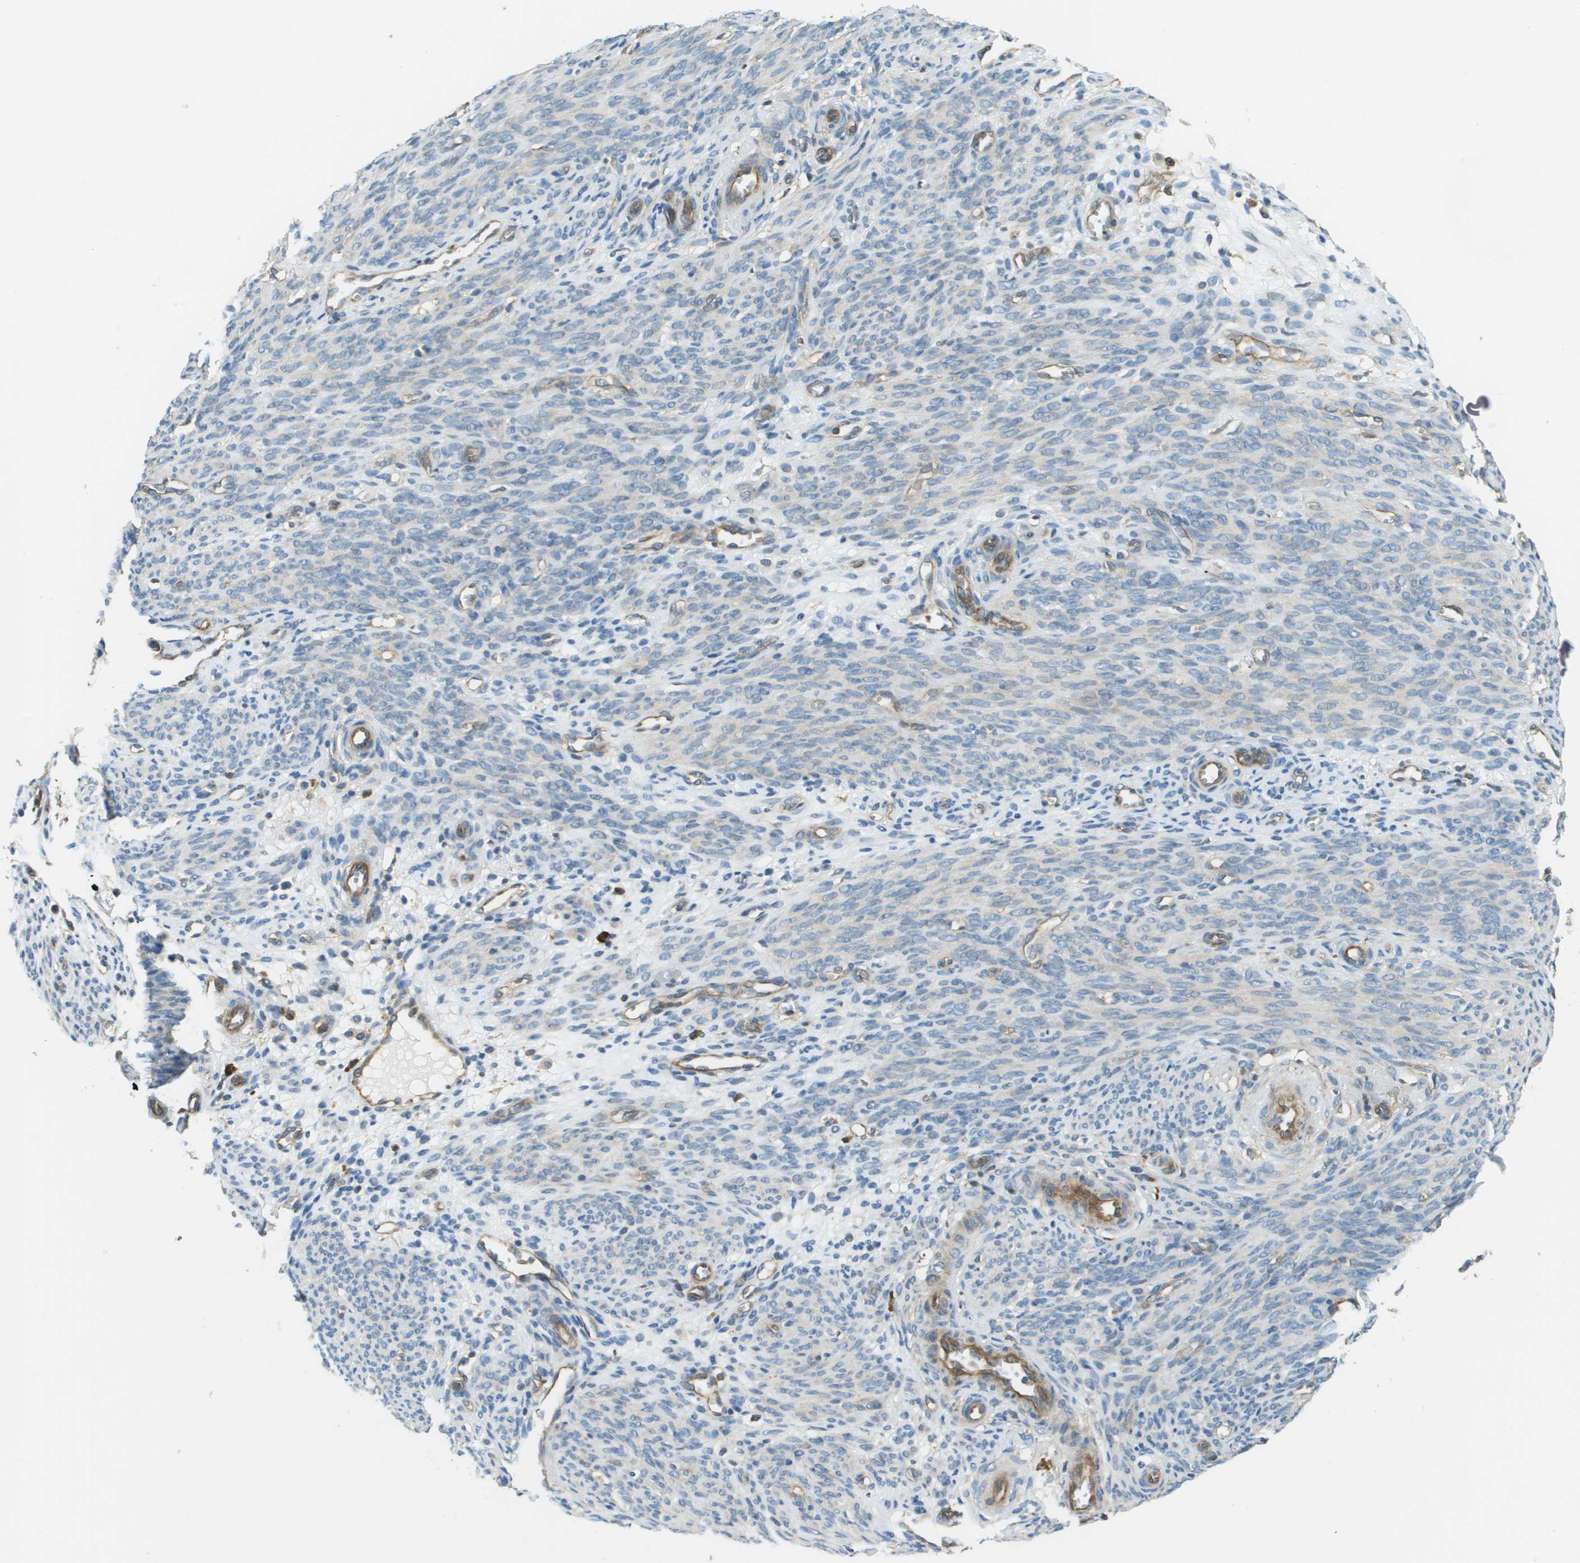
{"staining": {"intensity": "negative", "quantity": "none", "location": "none"}, "tissue": "endometrium", "cell_type": "Cells in endometrial stroma", "image_type": "normal", "snomed": [{"axis": "morphology", "description": "Normal tissue, NOS"}, {"axis": "morphology", "description": "Adenocarcinoma, NOS"}, {"axis": "topography", "description": "Endometrium"}, {"axis": "topography", "description": "Ovary"}], "caption": "High power microscopy image of an immunohistochemistry histopathology image of benign endometrium, revealing no significant expression in cells in endometrial stroma. (DAB immunohistochemistry (IHC) with hematoxylin counter stain).", "gene": "DNAJB11", "patient": {"sex": "female", "age": 68}}